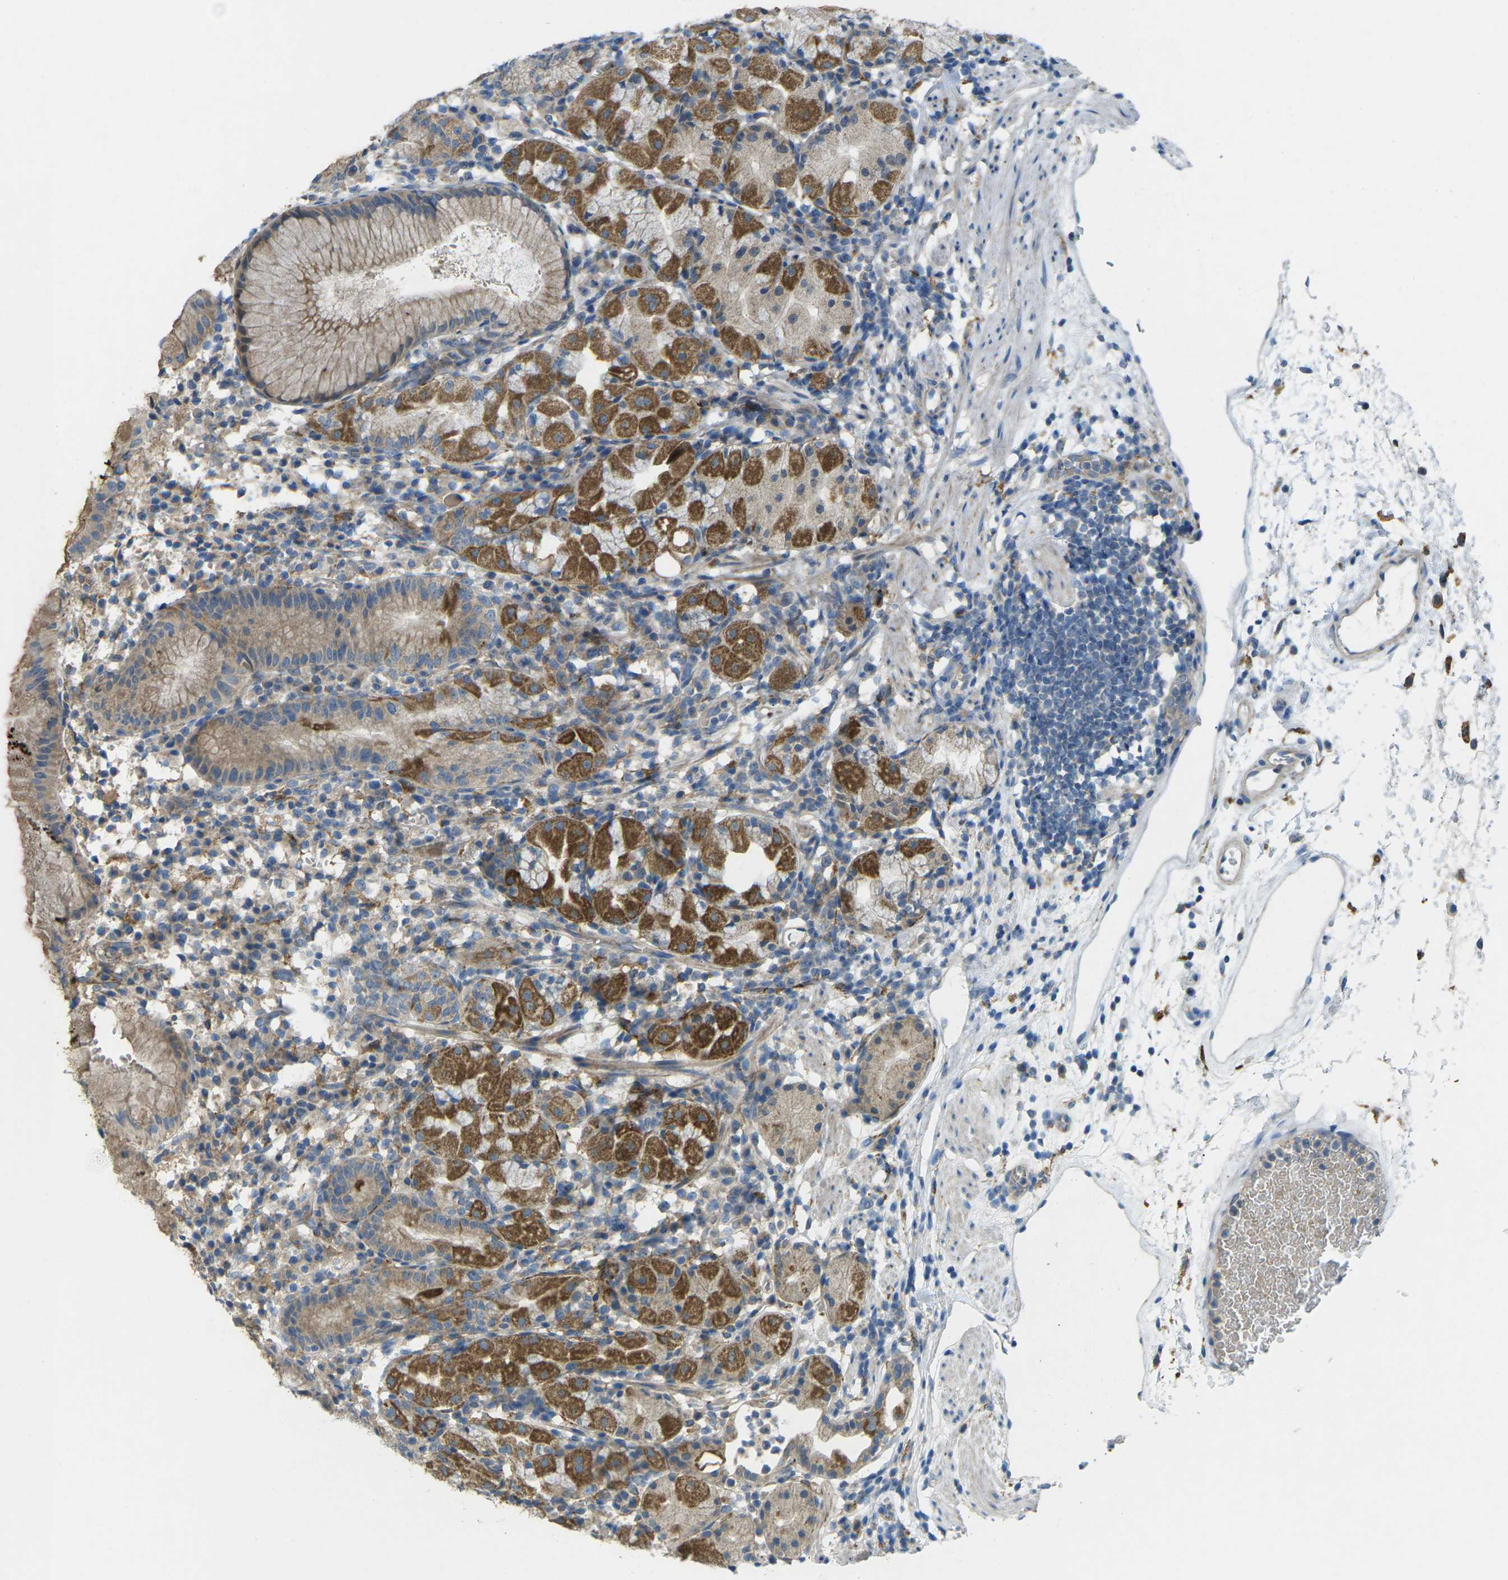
{"staining": {"intensity": "moderate", "quantity": "25%-75%", "location": "cytoplasmic/membranous"}, "tissue": "stomach", "cell_type": "Glandular cells", "image_type": "normal", "snomed": [{"axis": "morphology", "description": "Normal tissue, NOS"}, {"axis": "topography", "description": "Stomach"}, {"axis": "topography", "description": "Stomach, lower"}], "caption": "A medium amount of moderate cytoplasmic/membranous positivity is present in approximately 25%-75% of glandular cells in benign stomach. (brown staining indicates protein expression, while blue staining denotes nuclei).", "gene": "MYLK4", "patient": {"sex": "female", "age": 75}}